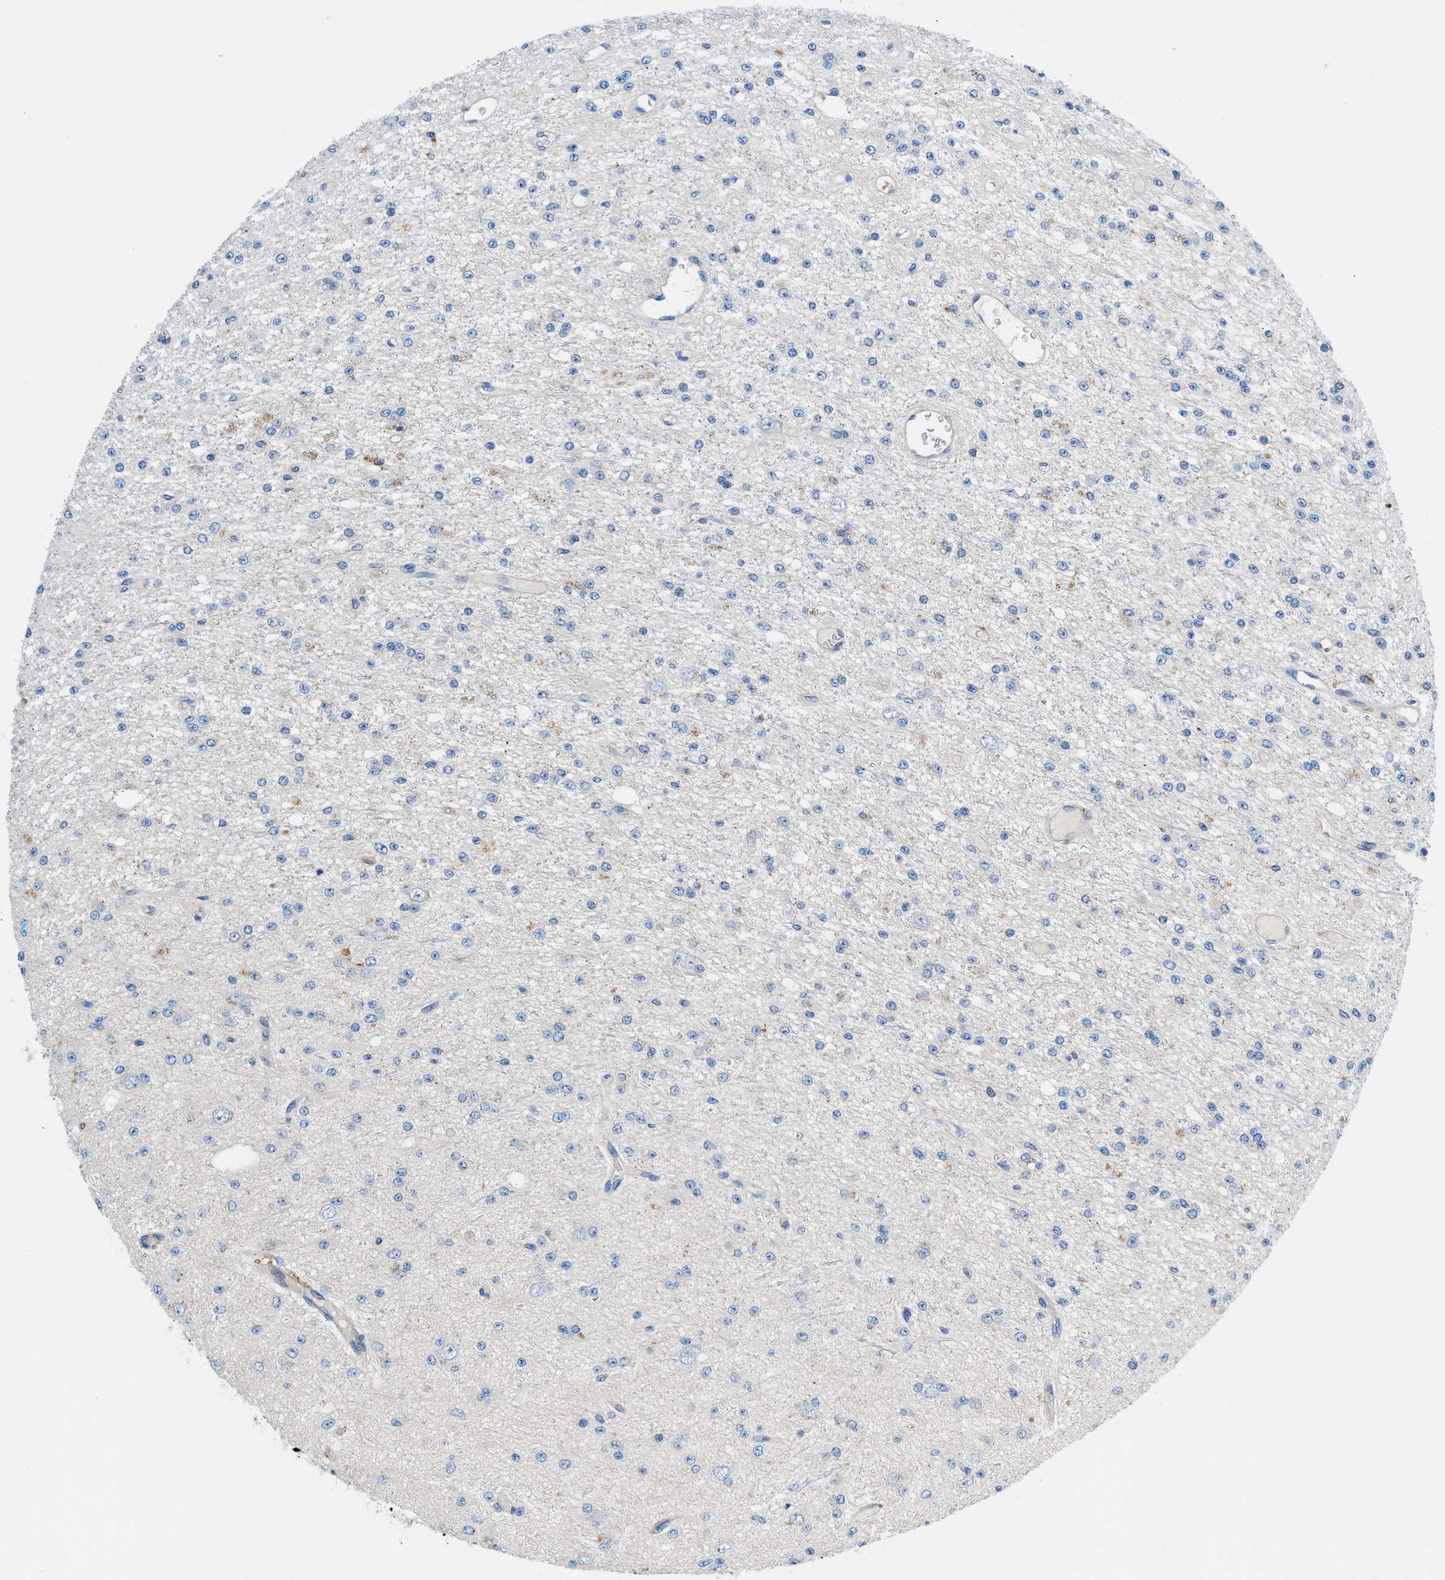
{"staining": {"intensity": "negative", "quantity": "none", "location": "none"}, "tissue": "glioma", "cell_type": "Tumor cells", "image_type": "cancer", "snomed": [{"axis": "morphology", "description": "Glioma, malignant, Low grade"}, {"axis": "topography", "description": "Brain"}], "caption": "Protein analysis of glioma displays no significant positivity in tumor cells.", "gene": "ORAI1", "patient": {"sex": "male", "age": 38}}